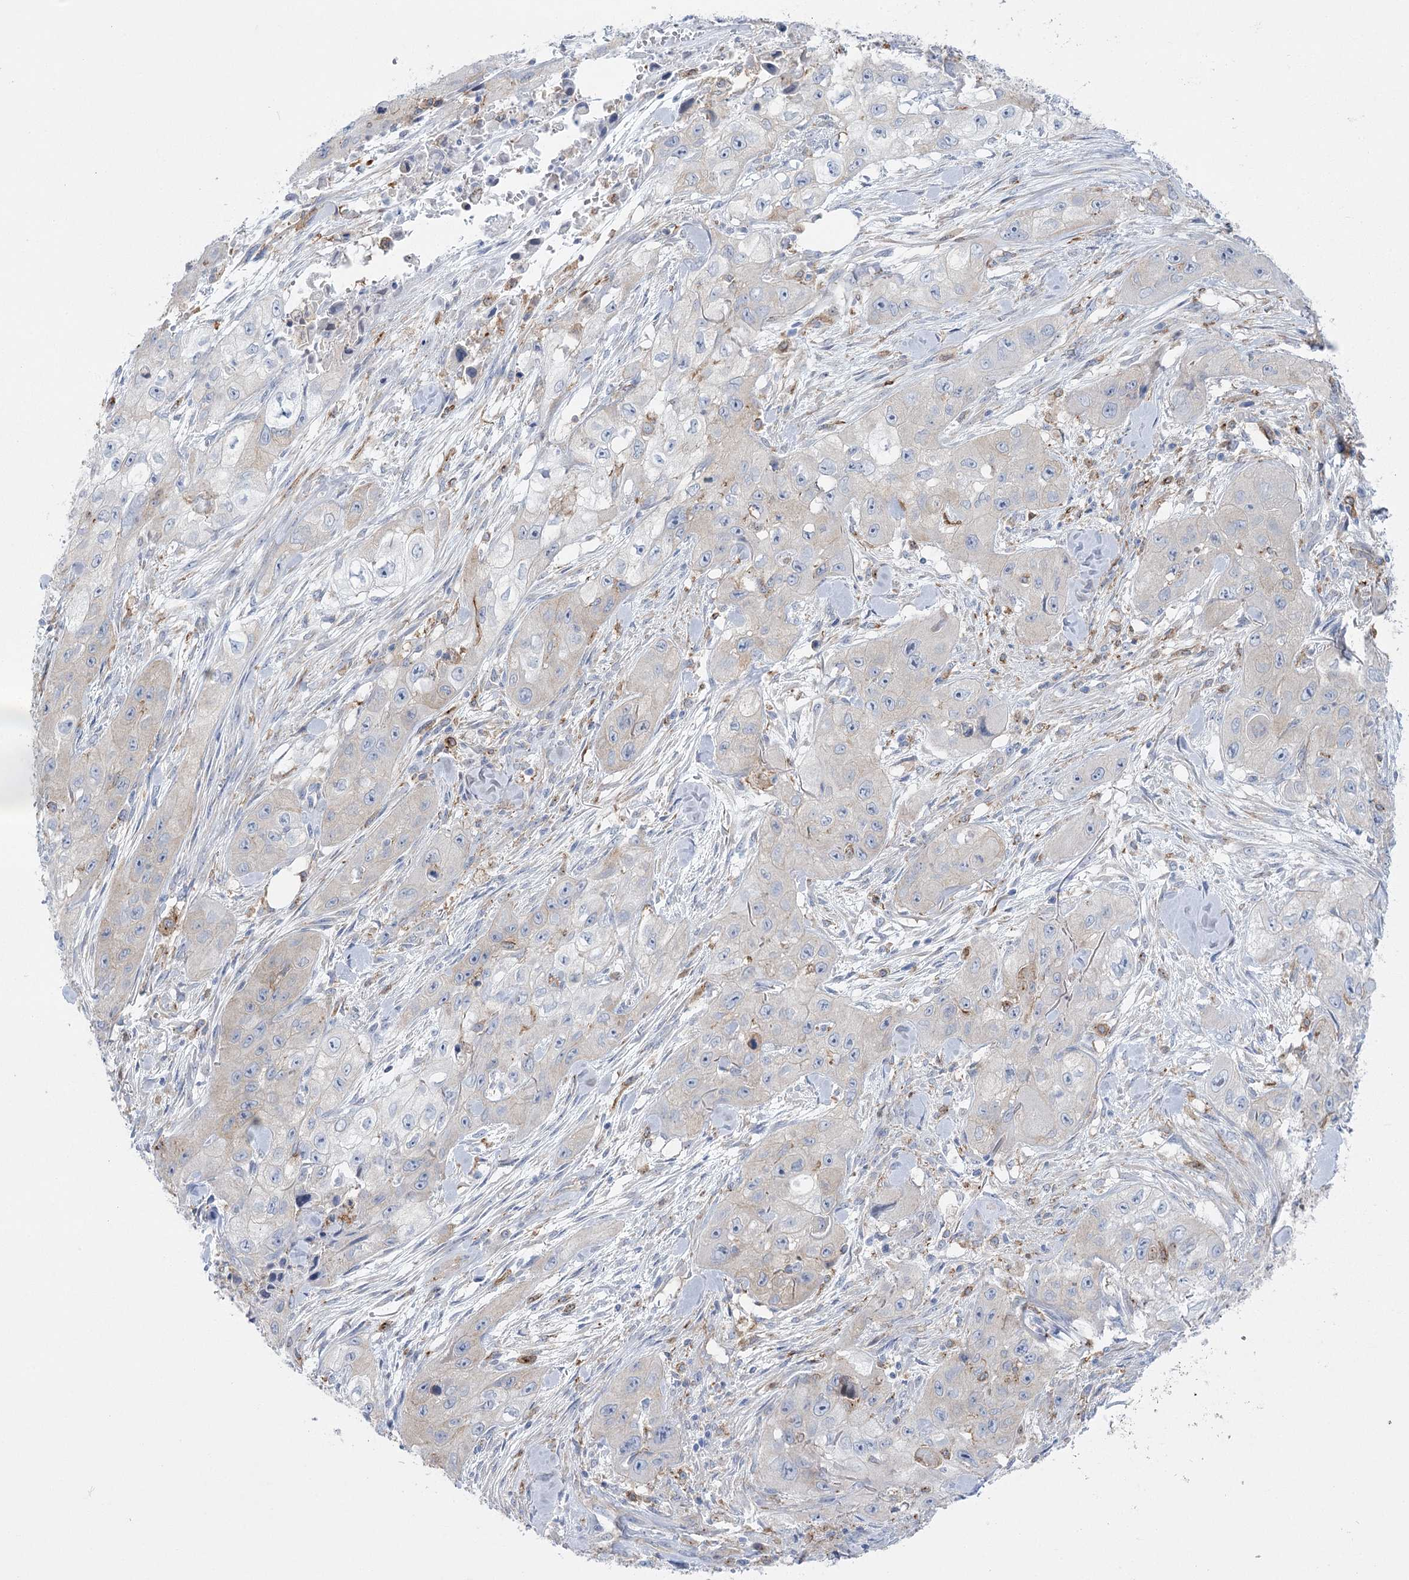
{"staining": {"intensity": "negative", "quantity": "none", "location": "none"}, "tissue": "skin cancer", "cell_type": "Tumor cells", "image_type": "cancer", "snomed": [{"axis": "morphology", "description": "Squamous cell carcinoma, NOS"}, {"axis": "topography", "description": "Skin"}, {"axis": "topography", "description": "Subcutis"}], "caption": "High power microscopy image of an IHC histopathology image of squamous cell carcinoma (skin), revealing no significant expression in tumor cells.", "gene": "CCDC88A", "patient": {"sex": "male", "age": 73}}